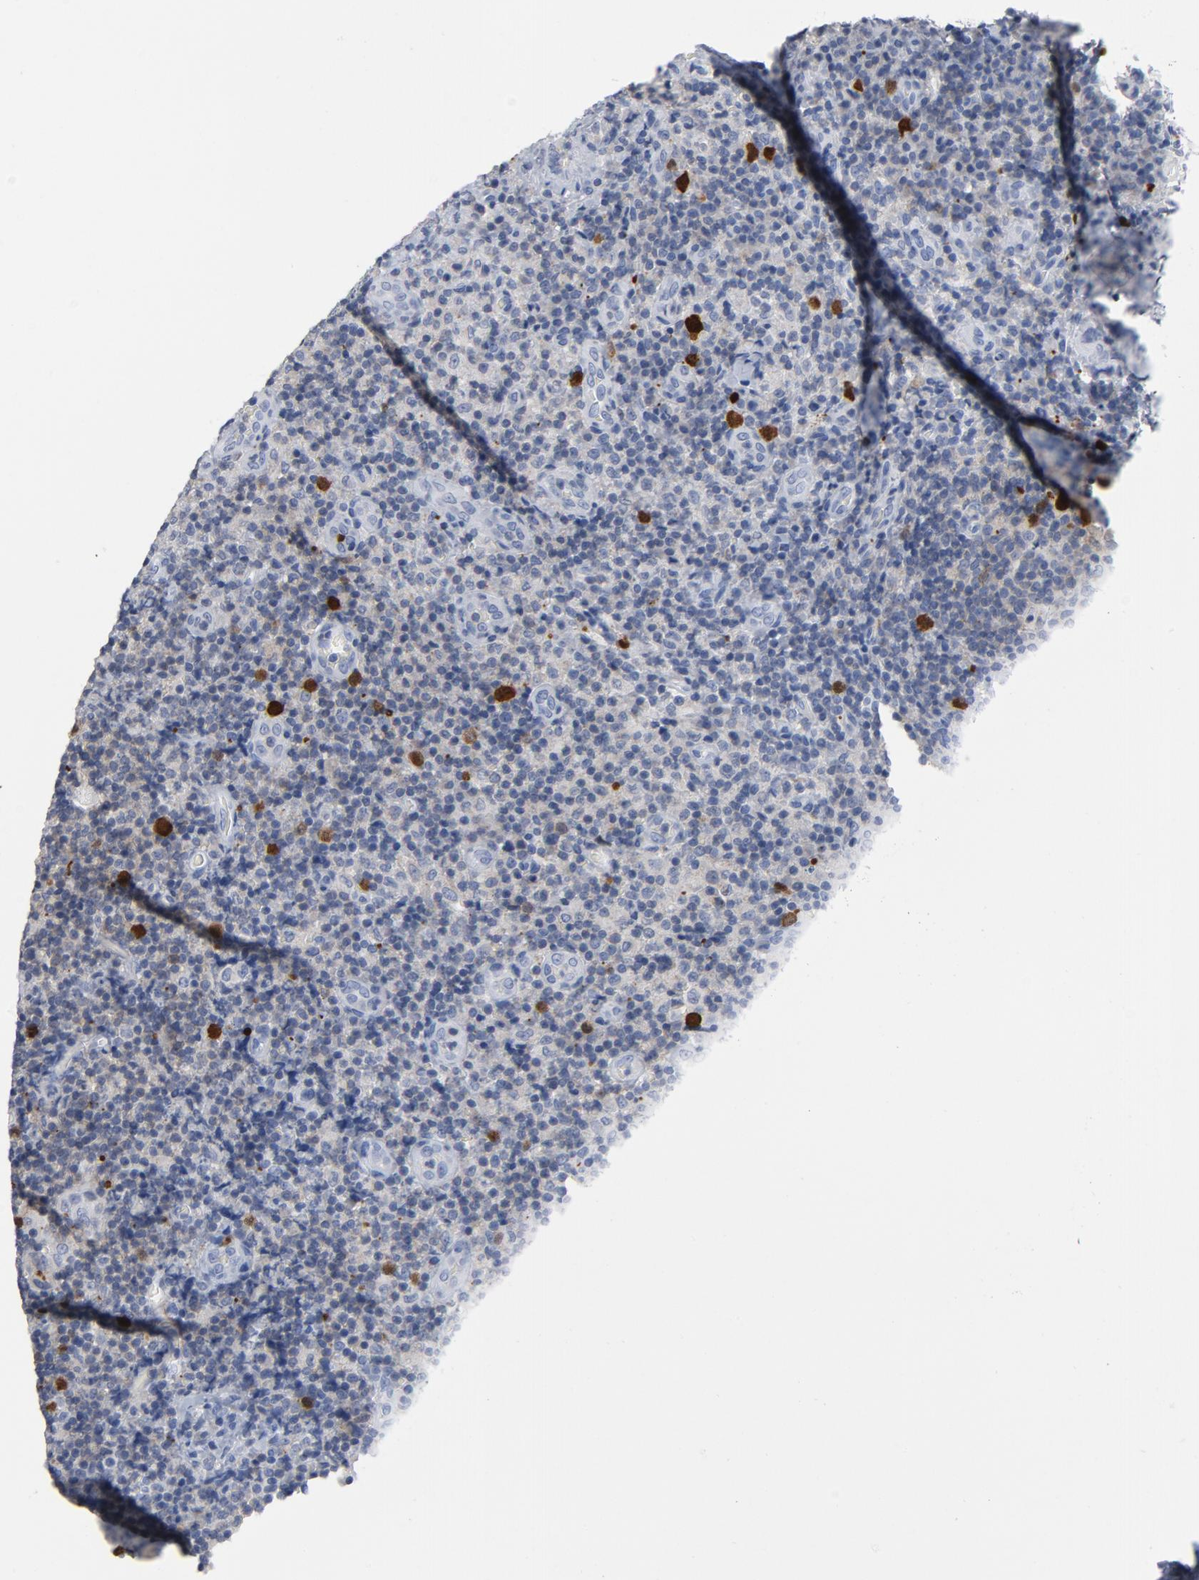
{"staining": {"intensity": "strong", "quantity": ">75%", "location": "nuclear"}, "tissue": "lymph node", "cell_type": "Germinal center cells", "image_type": "normal", "snomed": [{"axis": "morphology", "description": "Normal tissue, NOS"}, {"axis": "morphology", "description": "Inflammation, NOS"}, {"axis": "topography", "description": "Lymph node"}], "caption": "Lymph node stained for a protein (brown) shows strong nuclear positive expression in about >75% of germinal center cells.", "gene": "CDC20", "patient": {"sex": "male", "age": 46}}